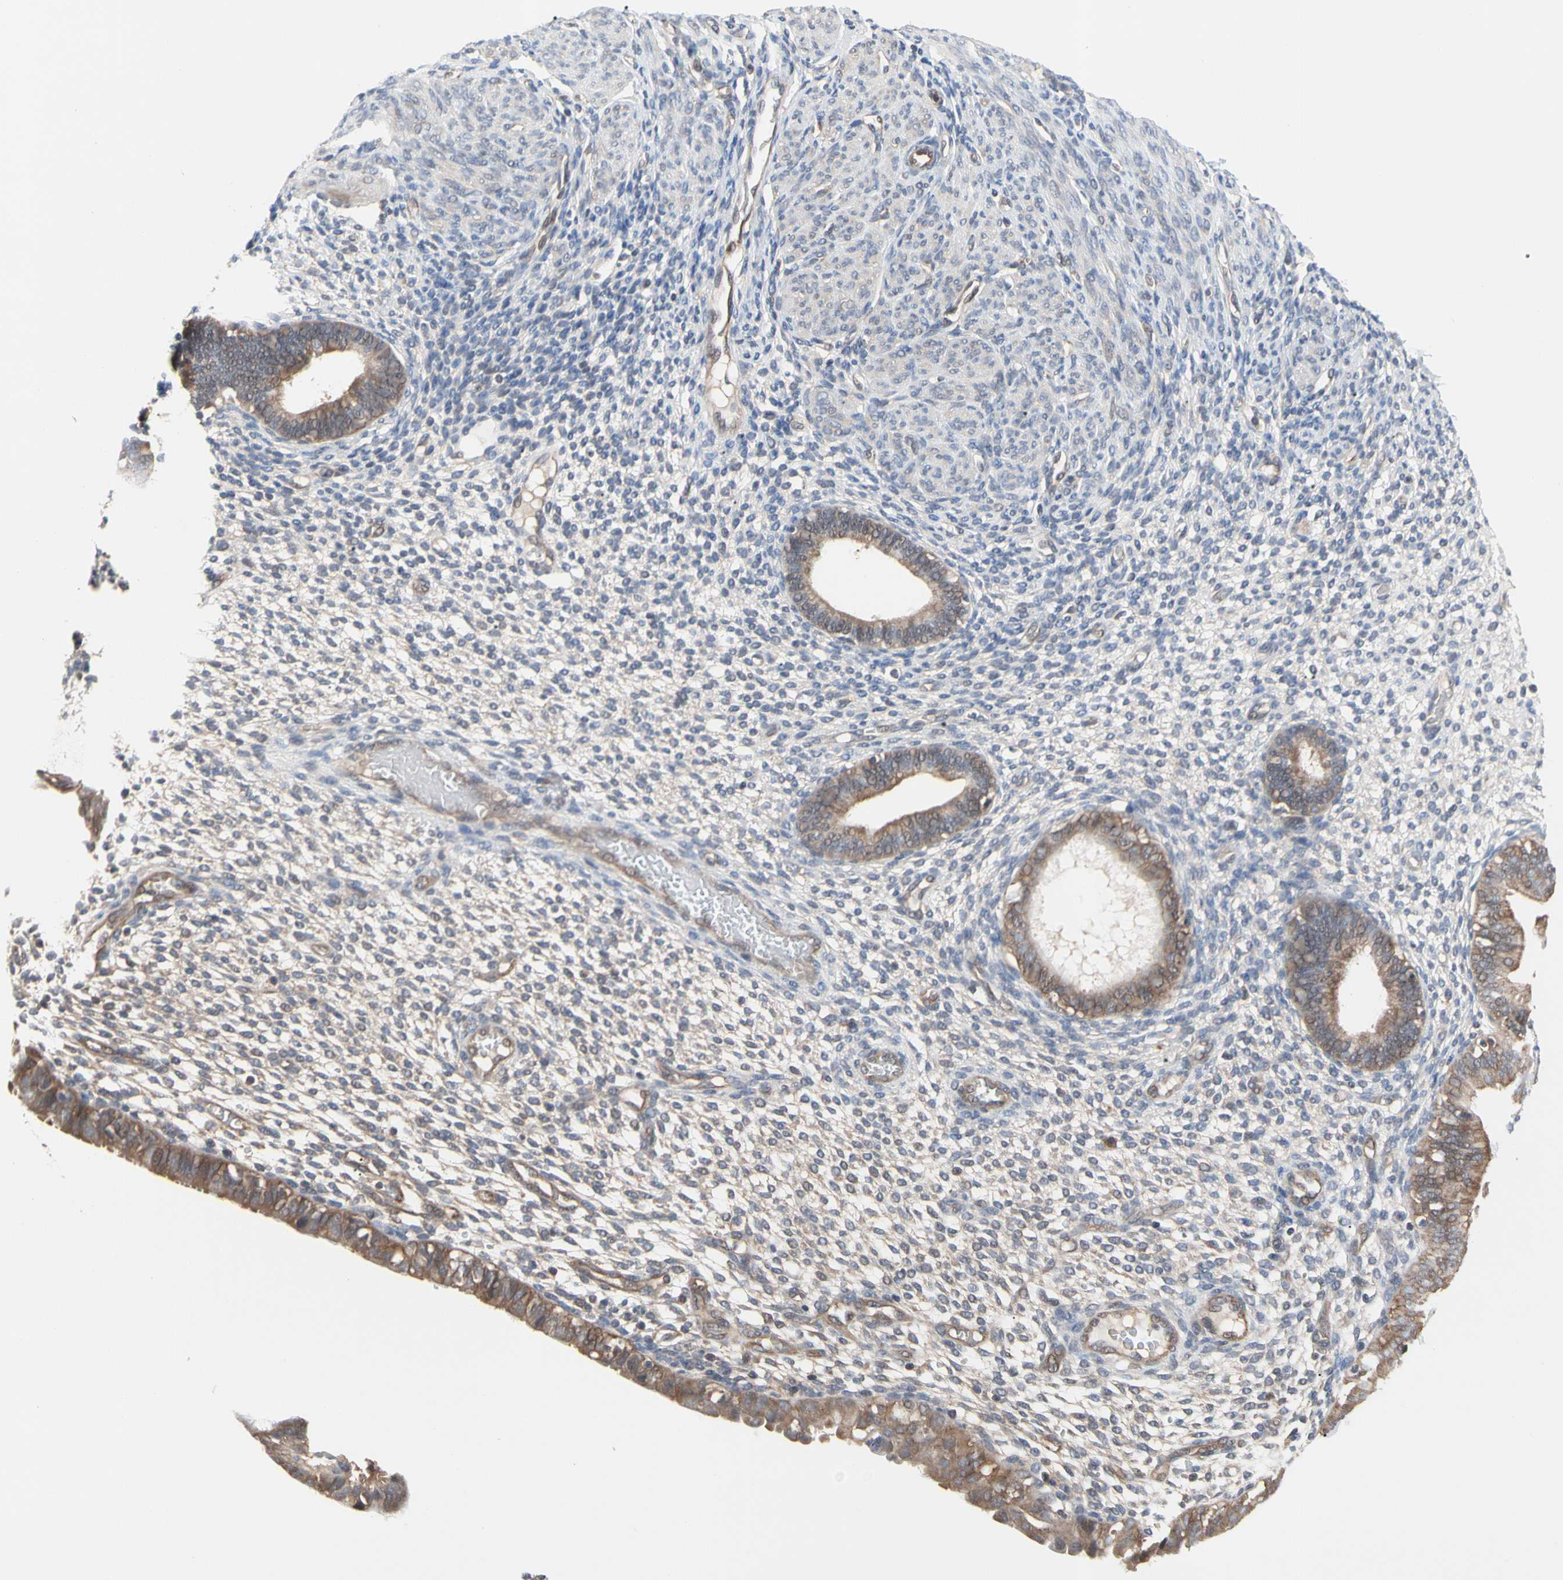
{"staining": {"intensity": "moderate", "quantity": "25%-75%", "location": "cytoplasmic/membranous"}, "tissue": "endometrium", "cell_type": "Cells in endometrial stroma", "image_type": "normal", "snomed": [{"axis": "morphology", "description": "Normal tissue, NOS"}, {"axis": "topography", "description": "Endometrium"}], "caption": "Immunohistochemical staining of unremarkable human endometrium reveals moderate cytoplasmic/membranous protein positivity in about 25%-75% of cells in endometrial stroma.", "gene": "DPP8", "patient": {"sex": "female", "age": 61}}